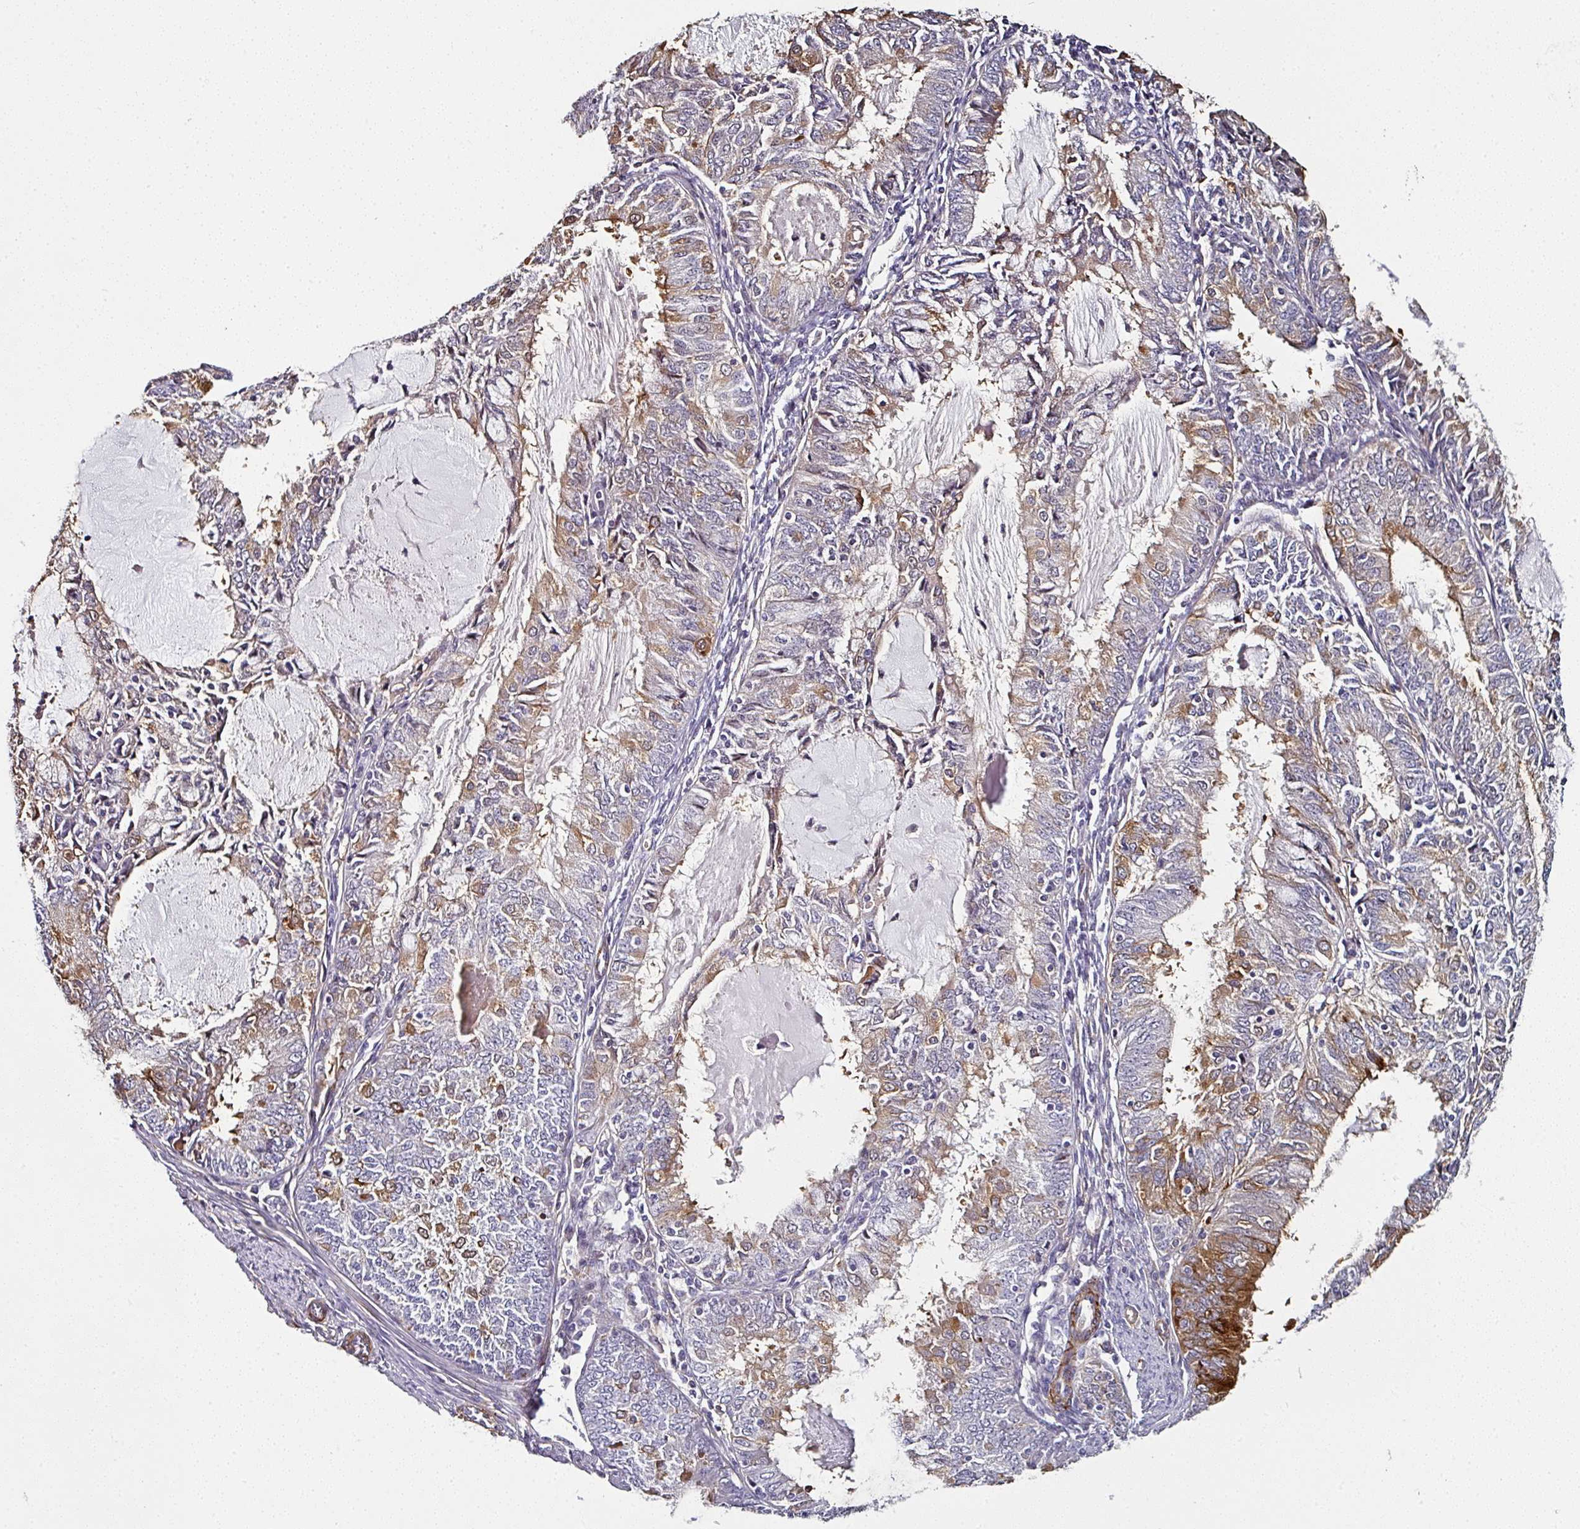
{"staining": {"intensity": "moderate", "quantity": "<25%", "location": "cytoplasmic/membranous"}, "tissue": "endometrial cancer", "cell_type": "Tumor cells", "image_type": "cancer", "snomed": [{"axis": "morphology", "description": "Adenocarcinoma, NOS"}, {"axis": "topography", "description": "Endometrium"}], "caption": "Tumor cells display low levels of moderate cytoplasmic/membranous staining in approximately <25% of cells in human endometrial cancer. Using DAB (brown) and hematoxylin (blue) stains, captured at high magnification using brightfield microscopy.", "gene": "BEND5", "patient": {"sex": "female", "age": 57}}